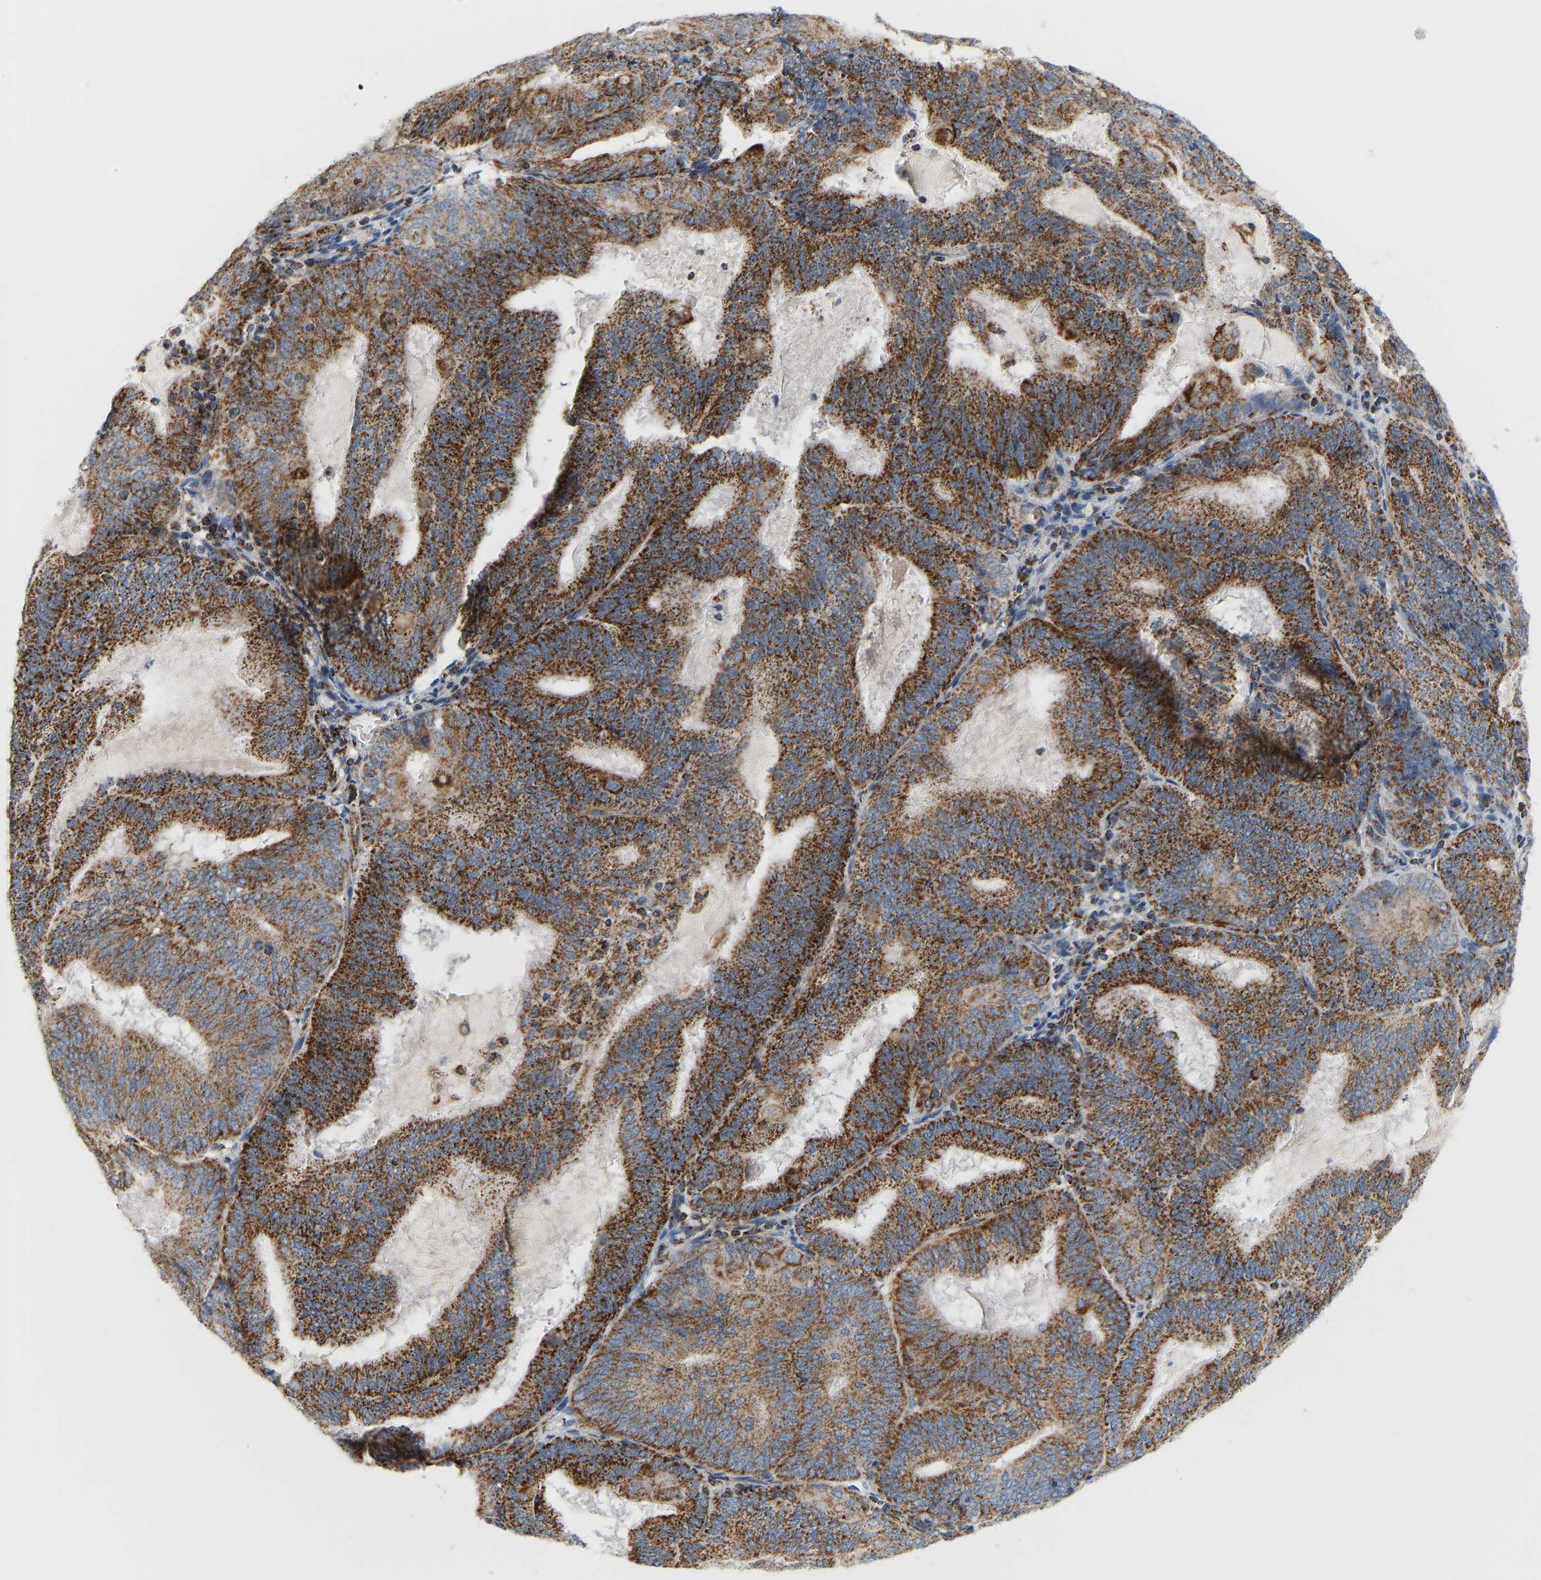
{"staining": {"intensity": "strong", "quantity": ">75%", "location": "cytoplasmic/membranous"}, "tissue": "endometrial cancer", "cell_type": "Tumor cells", "image_type": "cancer", "snomed": [{"axis": "morphology", "description": "Adenocarcinoma, NOS"}, {"axis": "topography", "description": "Endometrium"}], "caption": "Brown immunohistochemical staining in human endometrial cancer (adenocarcinoma) reveals strong cytoplasmic/membranous expression in approximately >75% of tumor cells.", "gene": "GPSM2", "patient": {"sex": "female", "age": 81}}